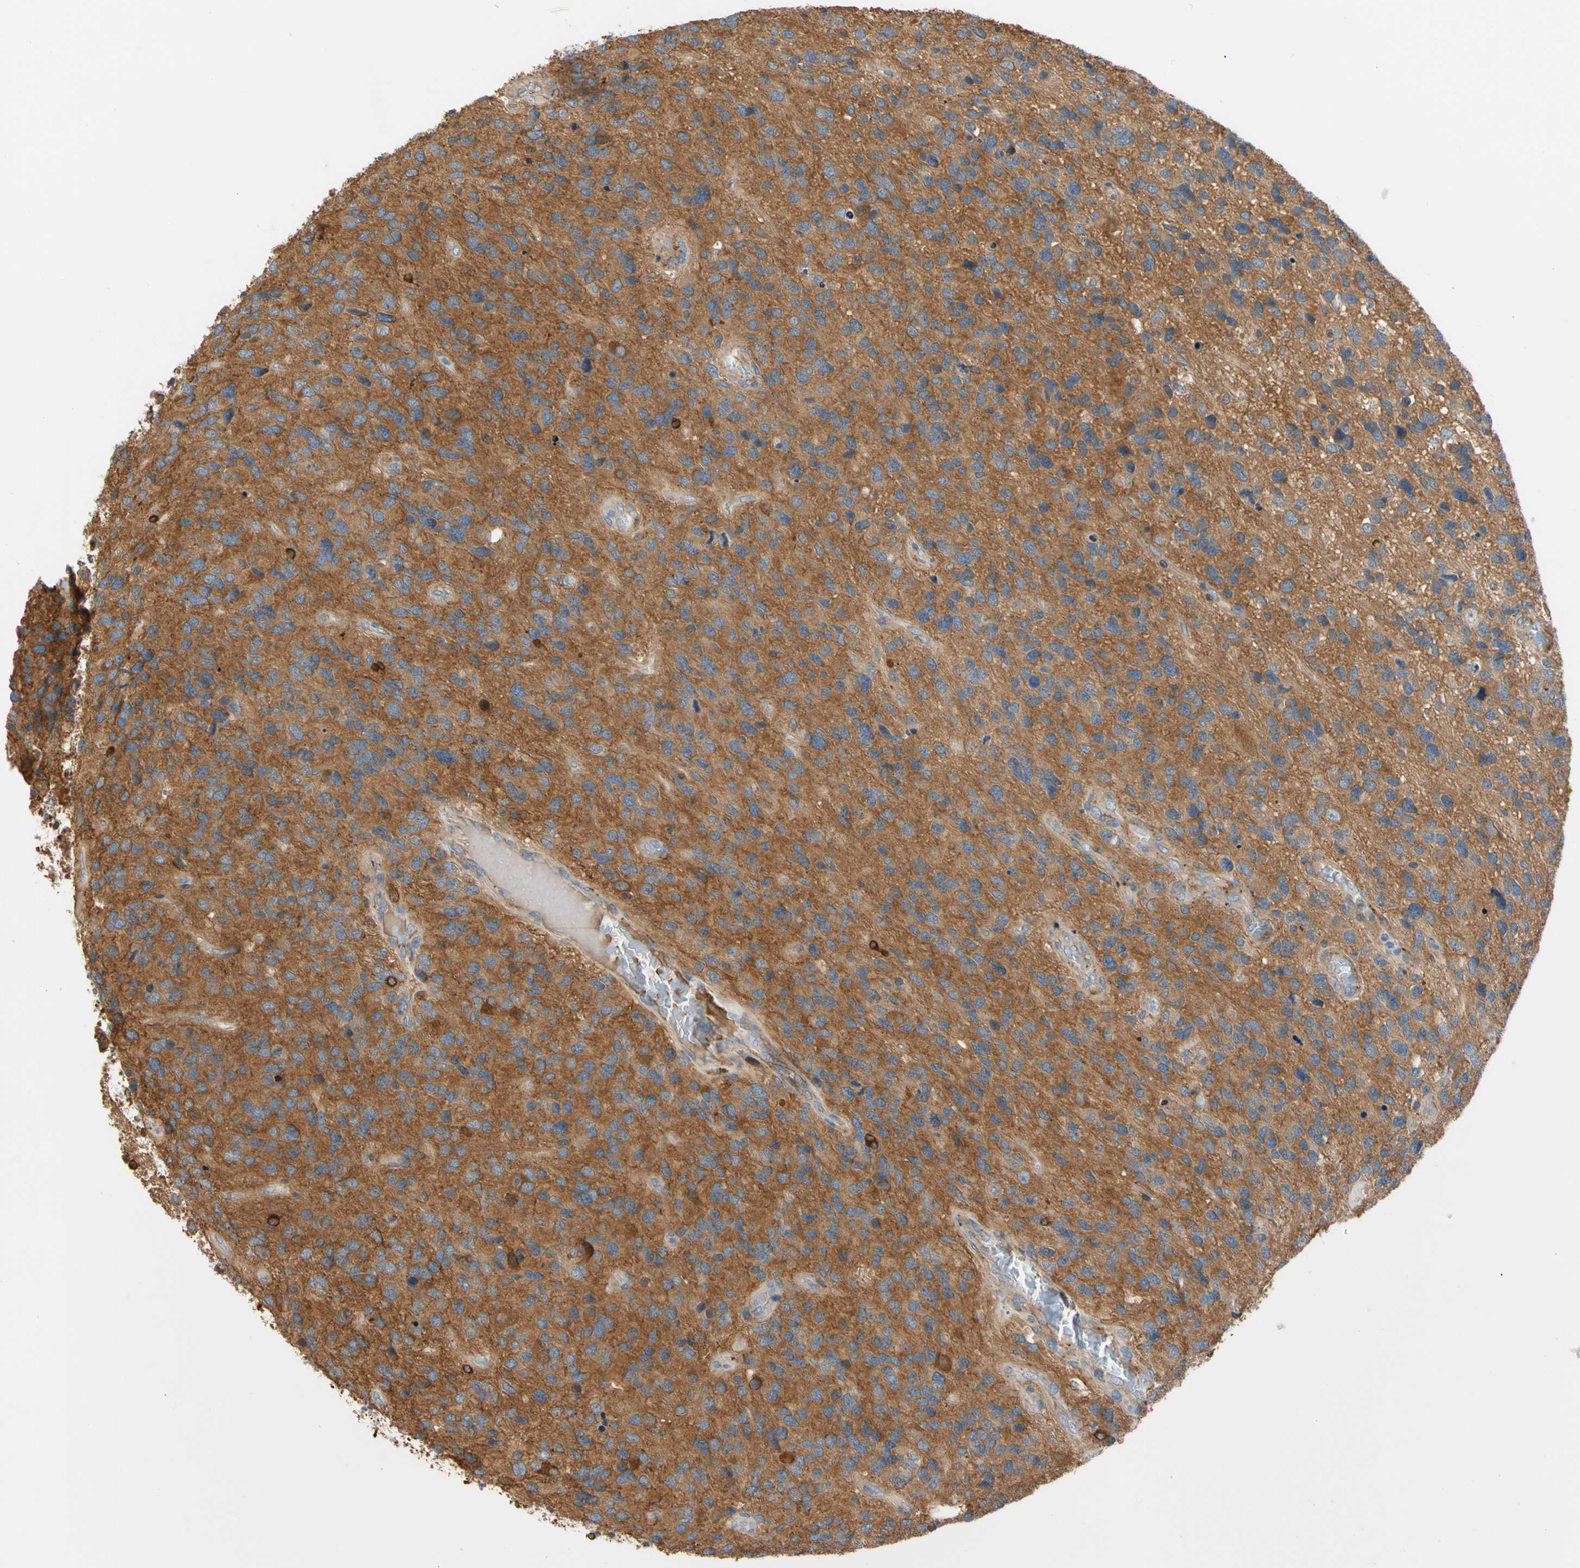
{"staining": {"intensity": "moderate", "quantity": ">75%", "location": "cytoplasmic/membranous"}, "tissue": "glioma", "cell_type": "Tumor cells", "image_type": "cancer", "snomed": [{"axis": "morphology", "description": "Glioma, malignant, High grade"}, {"axis": "topography", "description": "Brain"}], "caption": "Human glioma stained for a protein (brown) reveals moderate cytoplasmic/membranous positive positivity in approximately >75% of tumor cells.", "gene": "ENTREP3", "patient": {"sex": "female", "age": 58}}